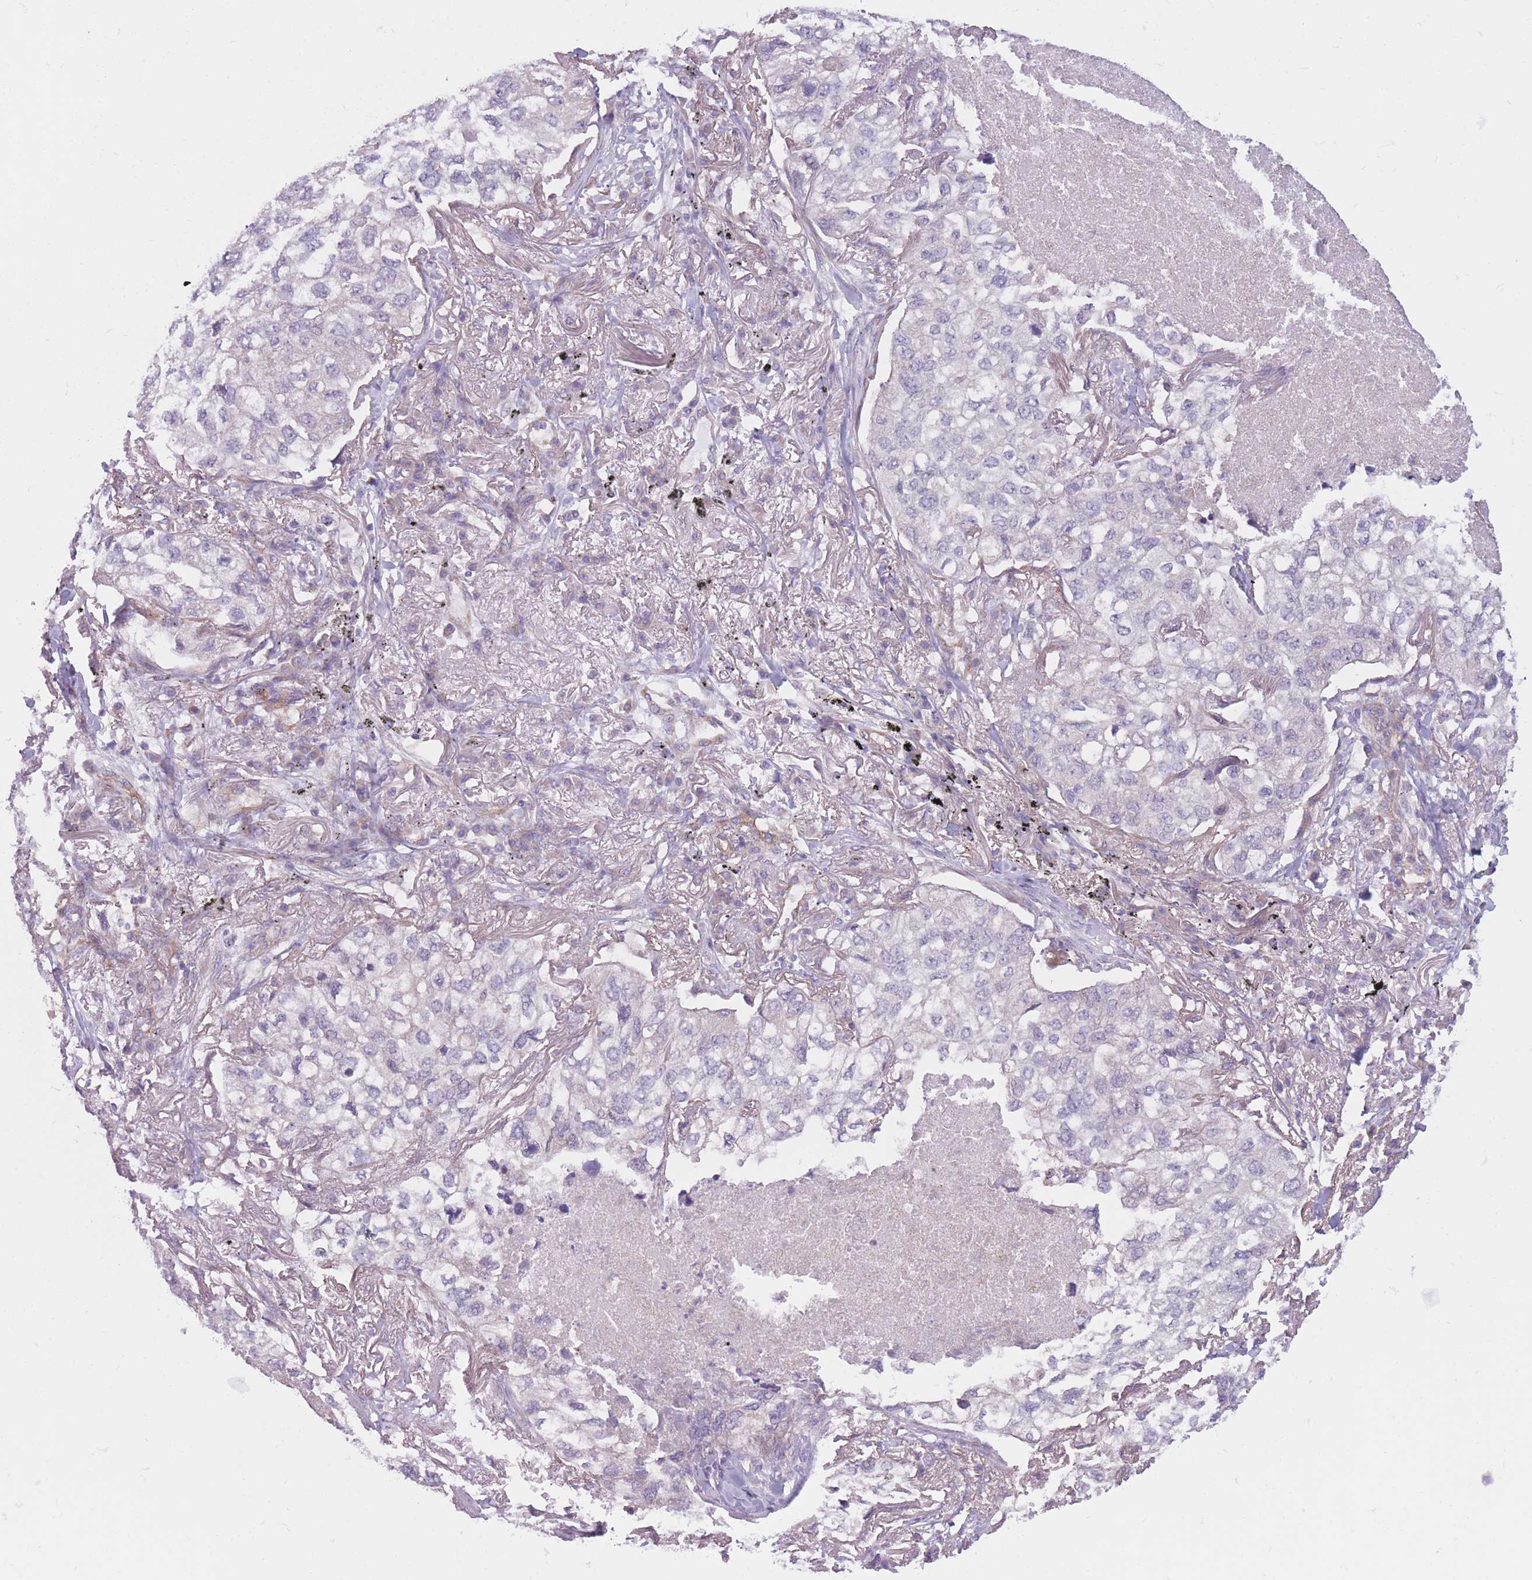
{"staining": {"intensity": "negative", "quantity": "none", "location": "none"}, "tissue": "lung cancer", "cell_type": "Tumor cells", "image_type": "cancer", "snomed": [{"axis": "morphology", "description": "Adenocarcinoma, NOS"}, {"axis": "topography", "description": "Lung"}], "caption": "The IHC image has no significant expression in tumor cells of lung adenocarcinoma tissue.", "gene": "SERPINB3", "patient": {"sex": "male", "age": 65}}